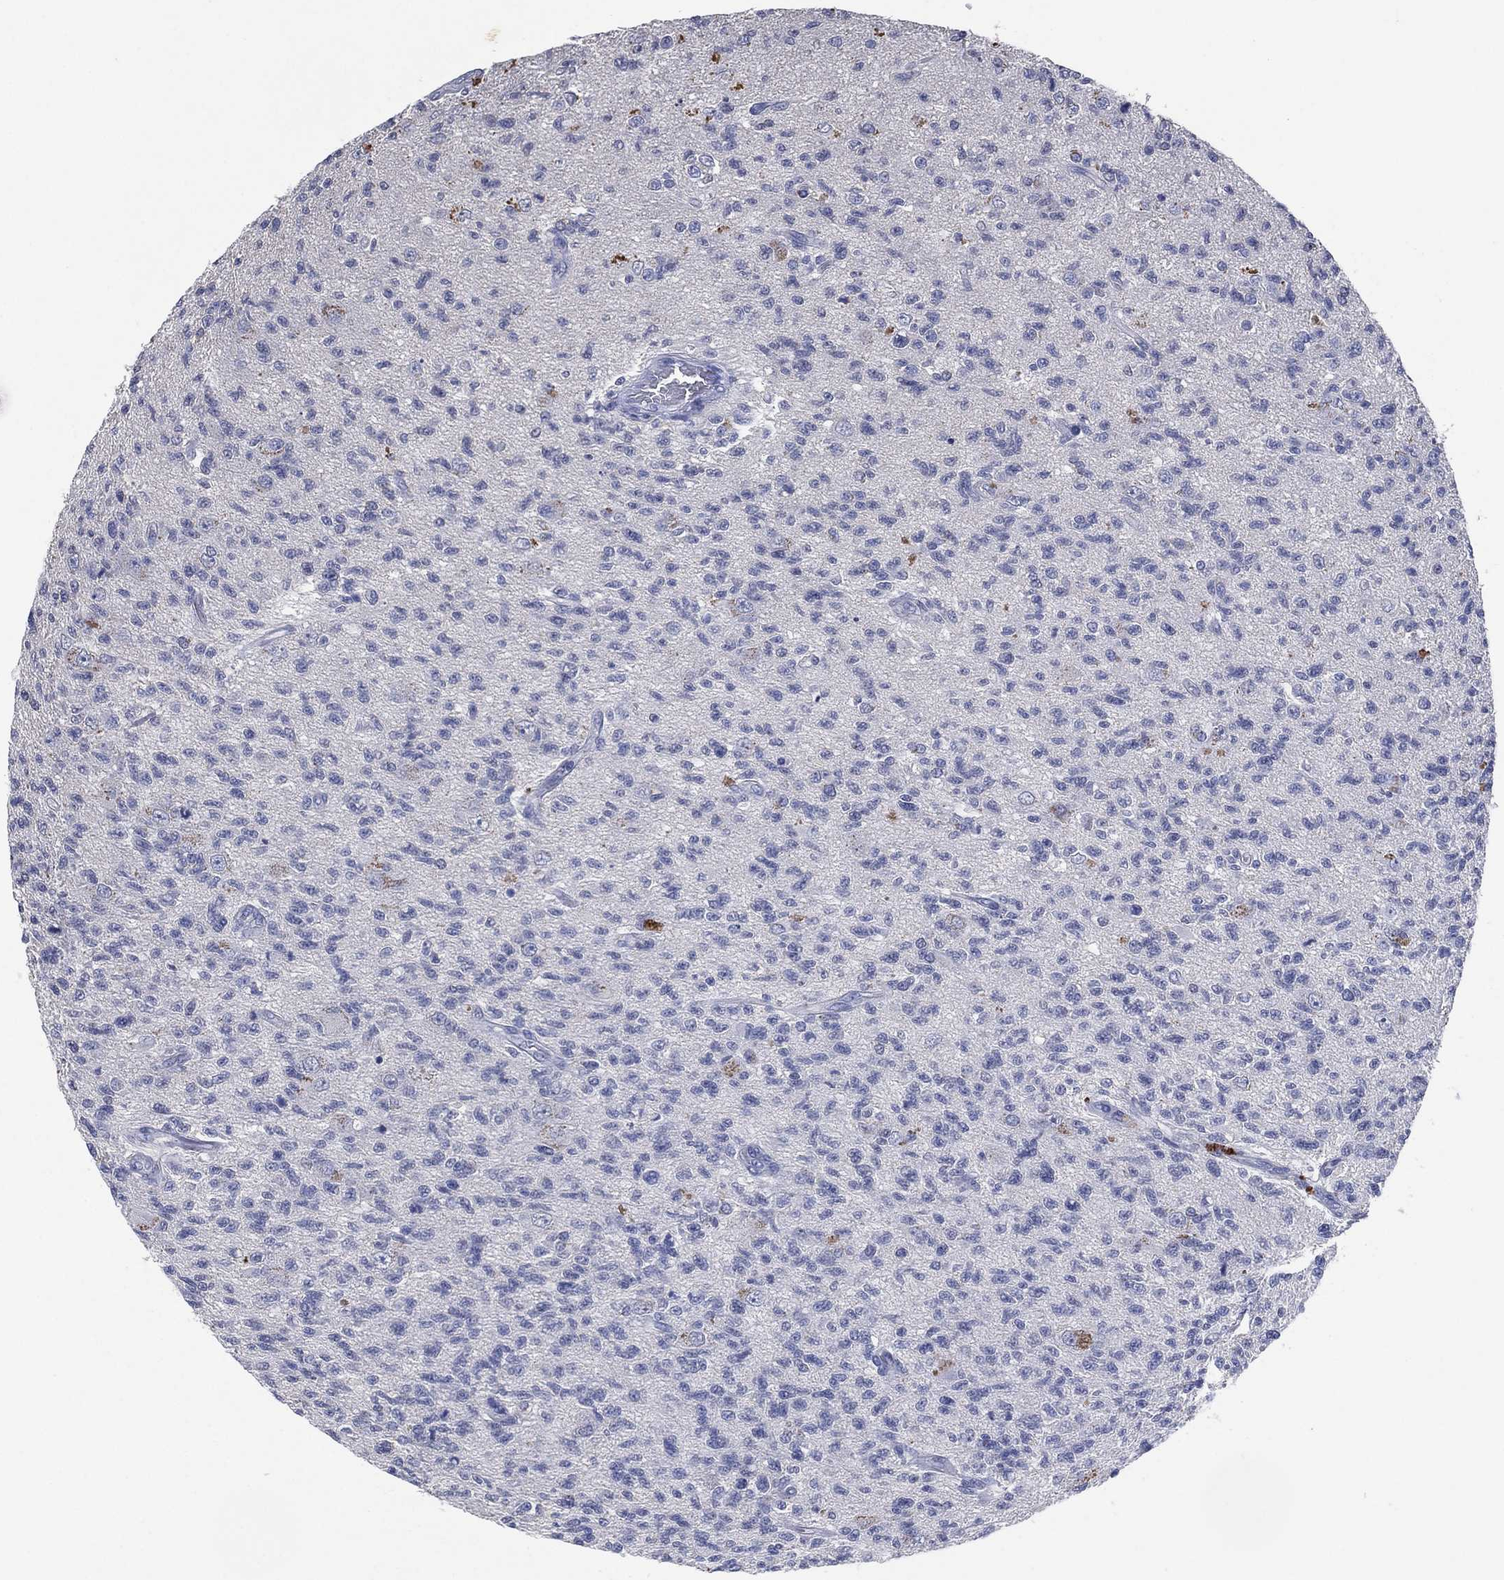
{"staining": {"intensity": "negative", "quantity": "none", "location": "none"}, "tissue": "glioma", "cell_type": "Tumor cells", "image_type": "cancer", "snomed": [{"axis": "morphology", "description": "Glioma, malignant, High grade"}, {"axis": "topography", "description": "Brain"}], "caption": "Protein analysis of malignant glioma (high-grade) exhibits no significant staining in tumor cells.", "gene": "FSCN2", "patient": {"sex": "male", "age": 56}}